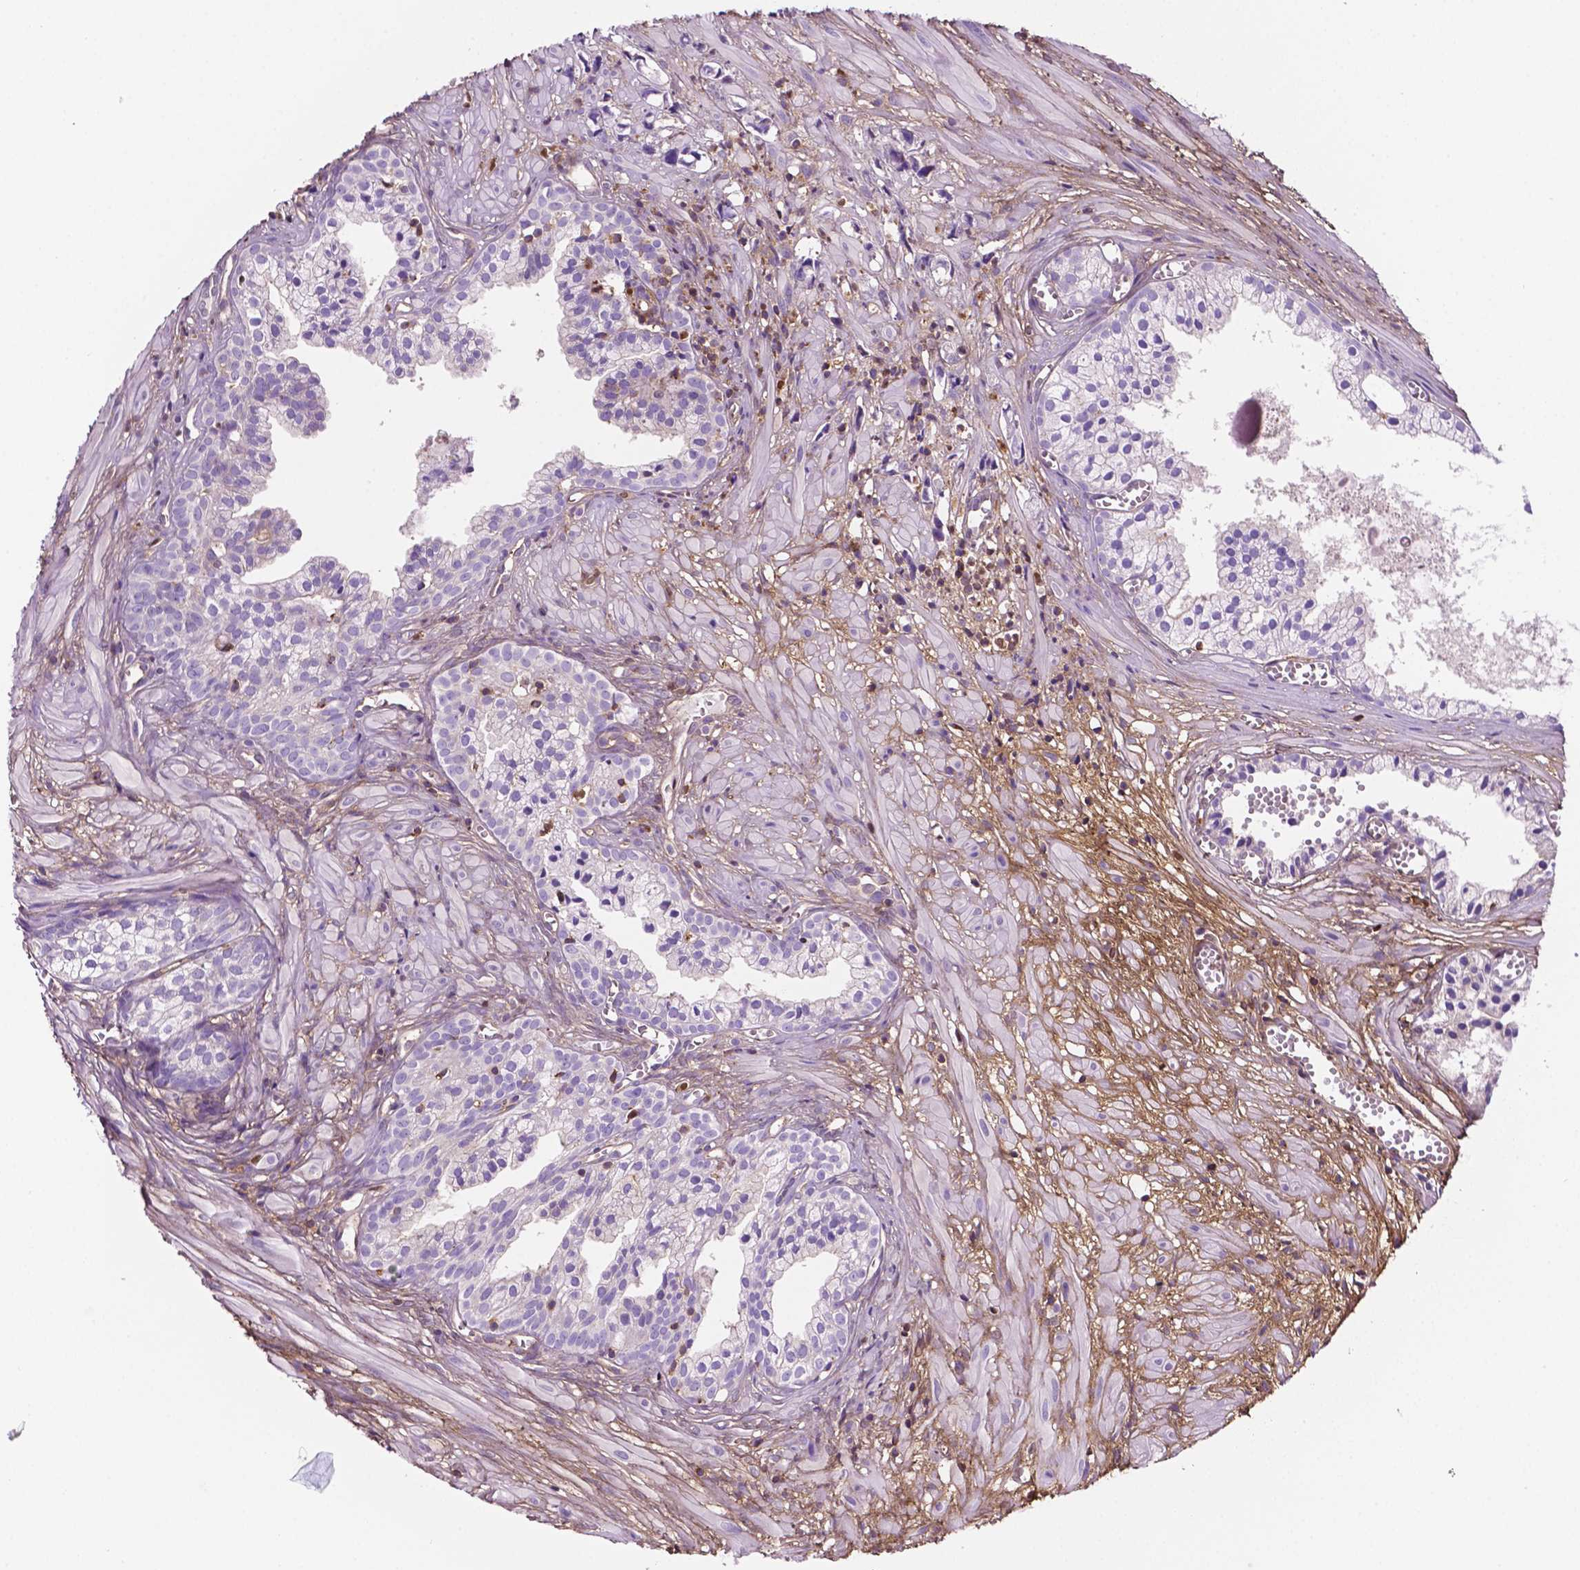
{"staining": {"intensity": "negative", "quantity": "none", "location": "none"}, "tissue": "prostate cancer", "cell_type": "Tumor cells", "image_type": "cancer", "snomed": [{"axis": "morphology", "description": "Adenocarcinoma, High grade"}, {"axis": "topography", "description": "Prostate"}], "caption": "High power microscopy photomicrograph of an immunohistochemistry photomicrograph of prostate cancer, revealing no significant staining in tumor cells. The staining was performed using DAB (3,3'-diaminobenzidine) to visualize the protein expression in brown, while the nuclei were stained in blue with hematoxylin (Magnification: 20x).", "gene": "DCN", "patient": {"sex": "male", "age": 58}}